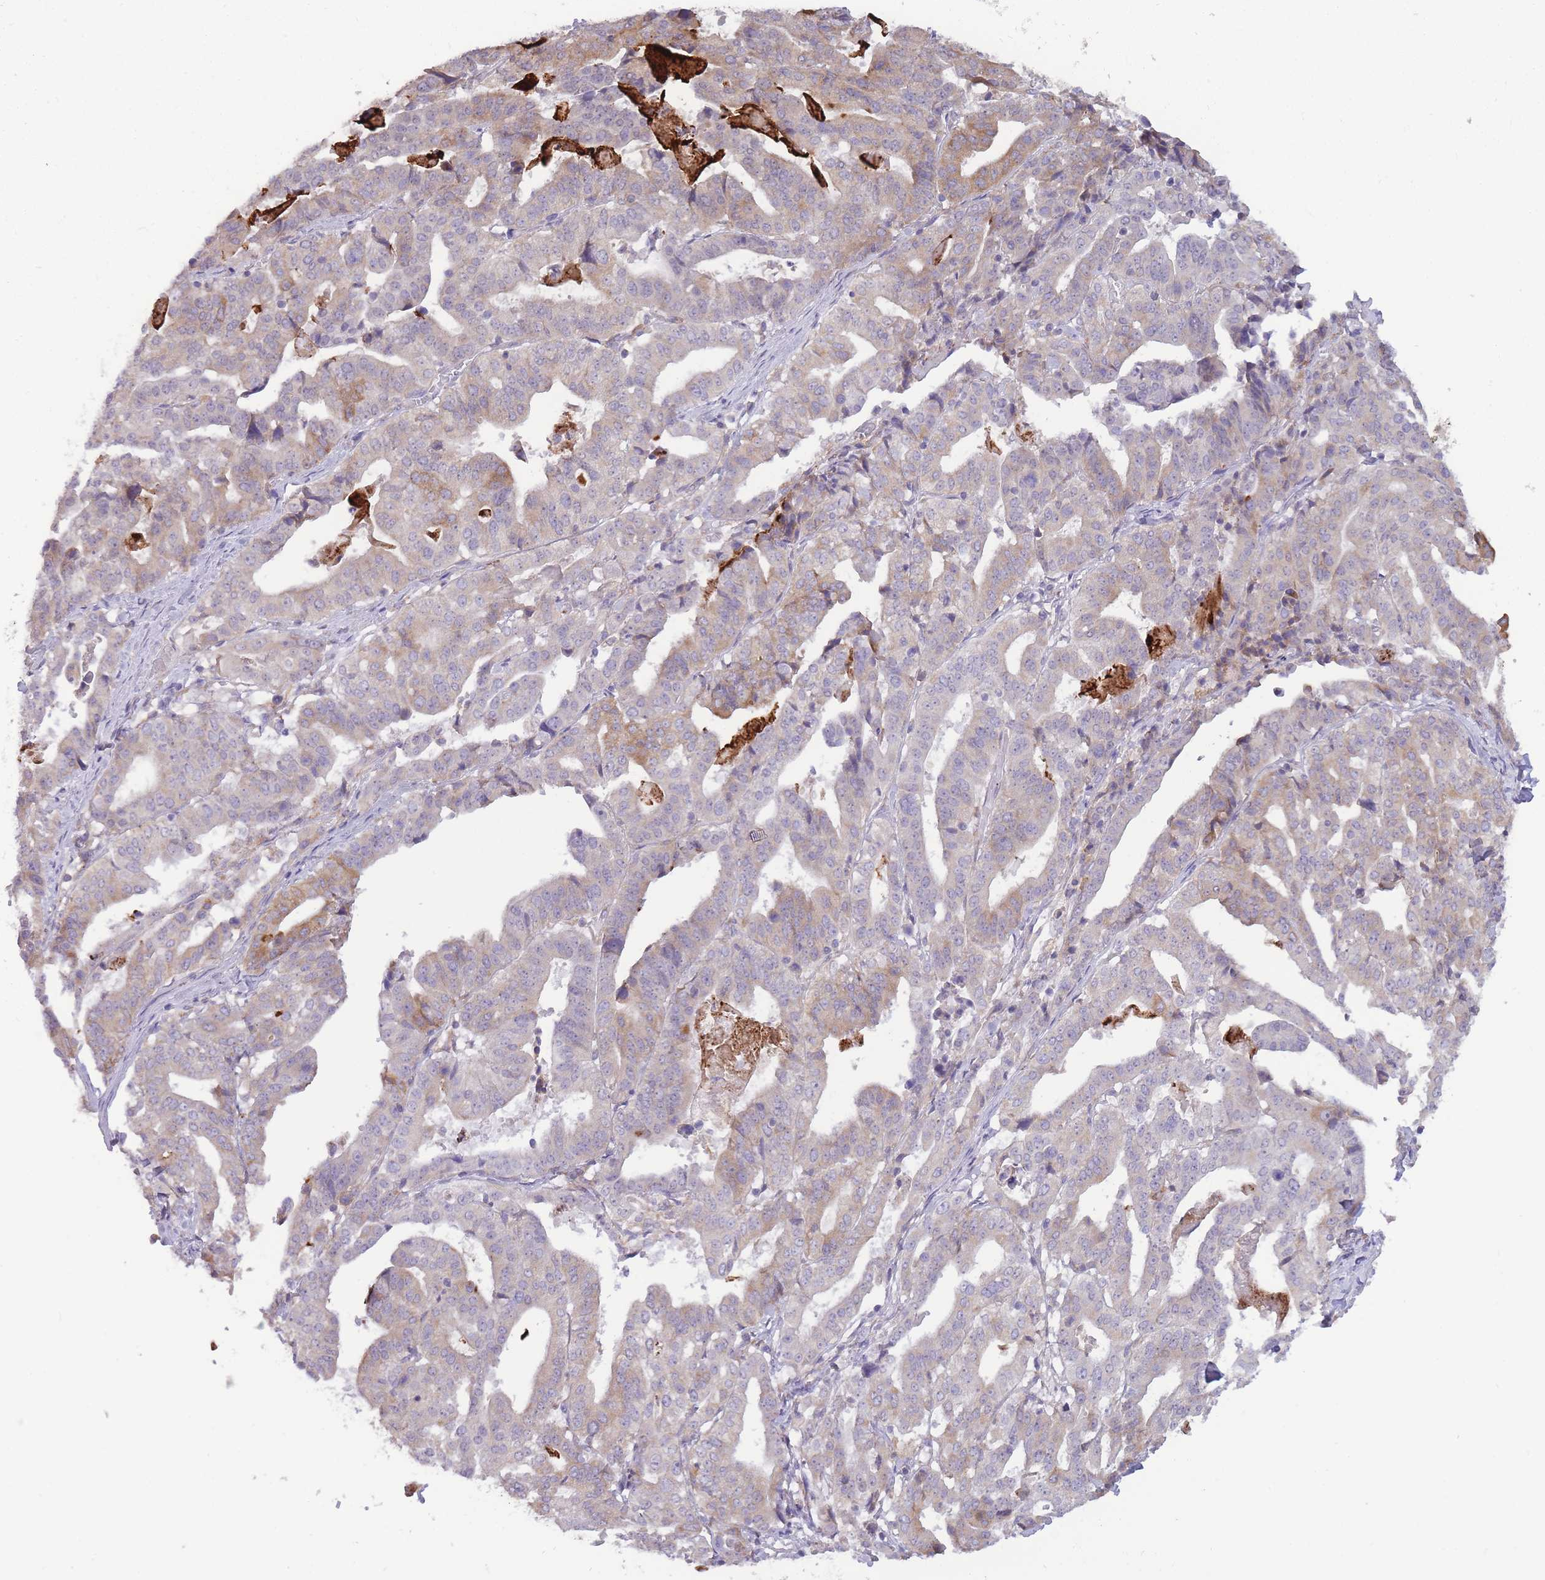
{"staining": {"intensity": "moderate", "quantity": "<25%", "location": "cytoplasmic/membranous"}, "tissue": "stomach cancer", "cell_type": "Tumor cells", "image_type": "cancer", "snomed": [{"axis": "morphology", "description": "Adenocarcinoma, NOS"}, {"axis": "topography", "description": "Stomach"}], "caption": "A photomicrograph showing moderate cytoplasmic/membranous expression in approximately <25% of tumor cells in stomach cancer, as visualized by brown immunohistochemical staining.", "gene": "TRAPPC5", "patient": {"sex": "male", "age": 48}}